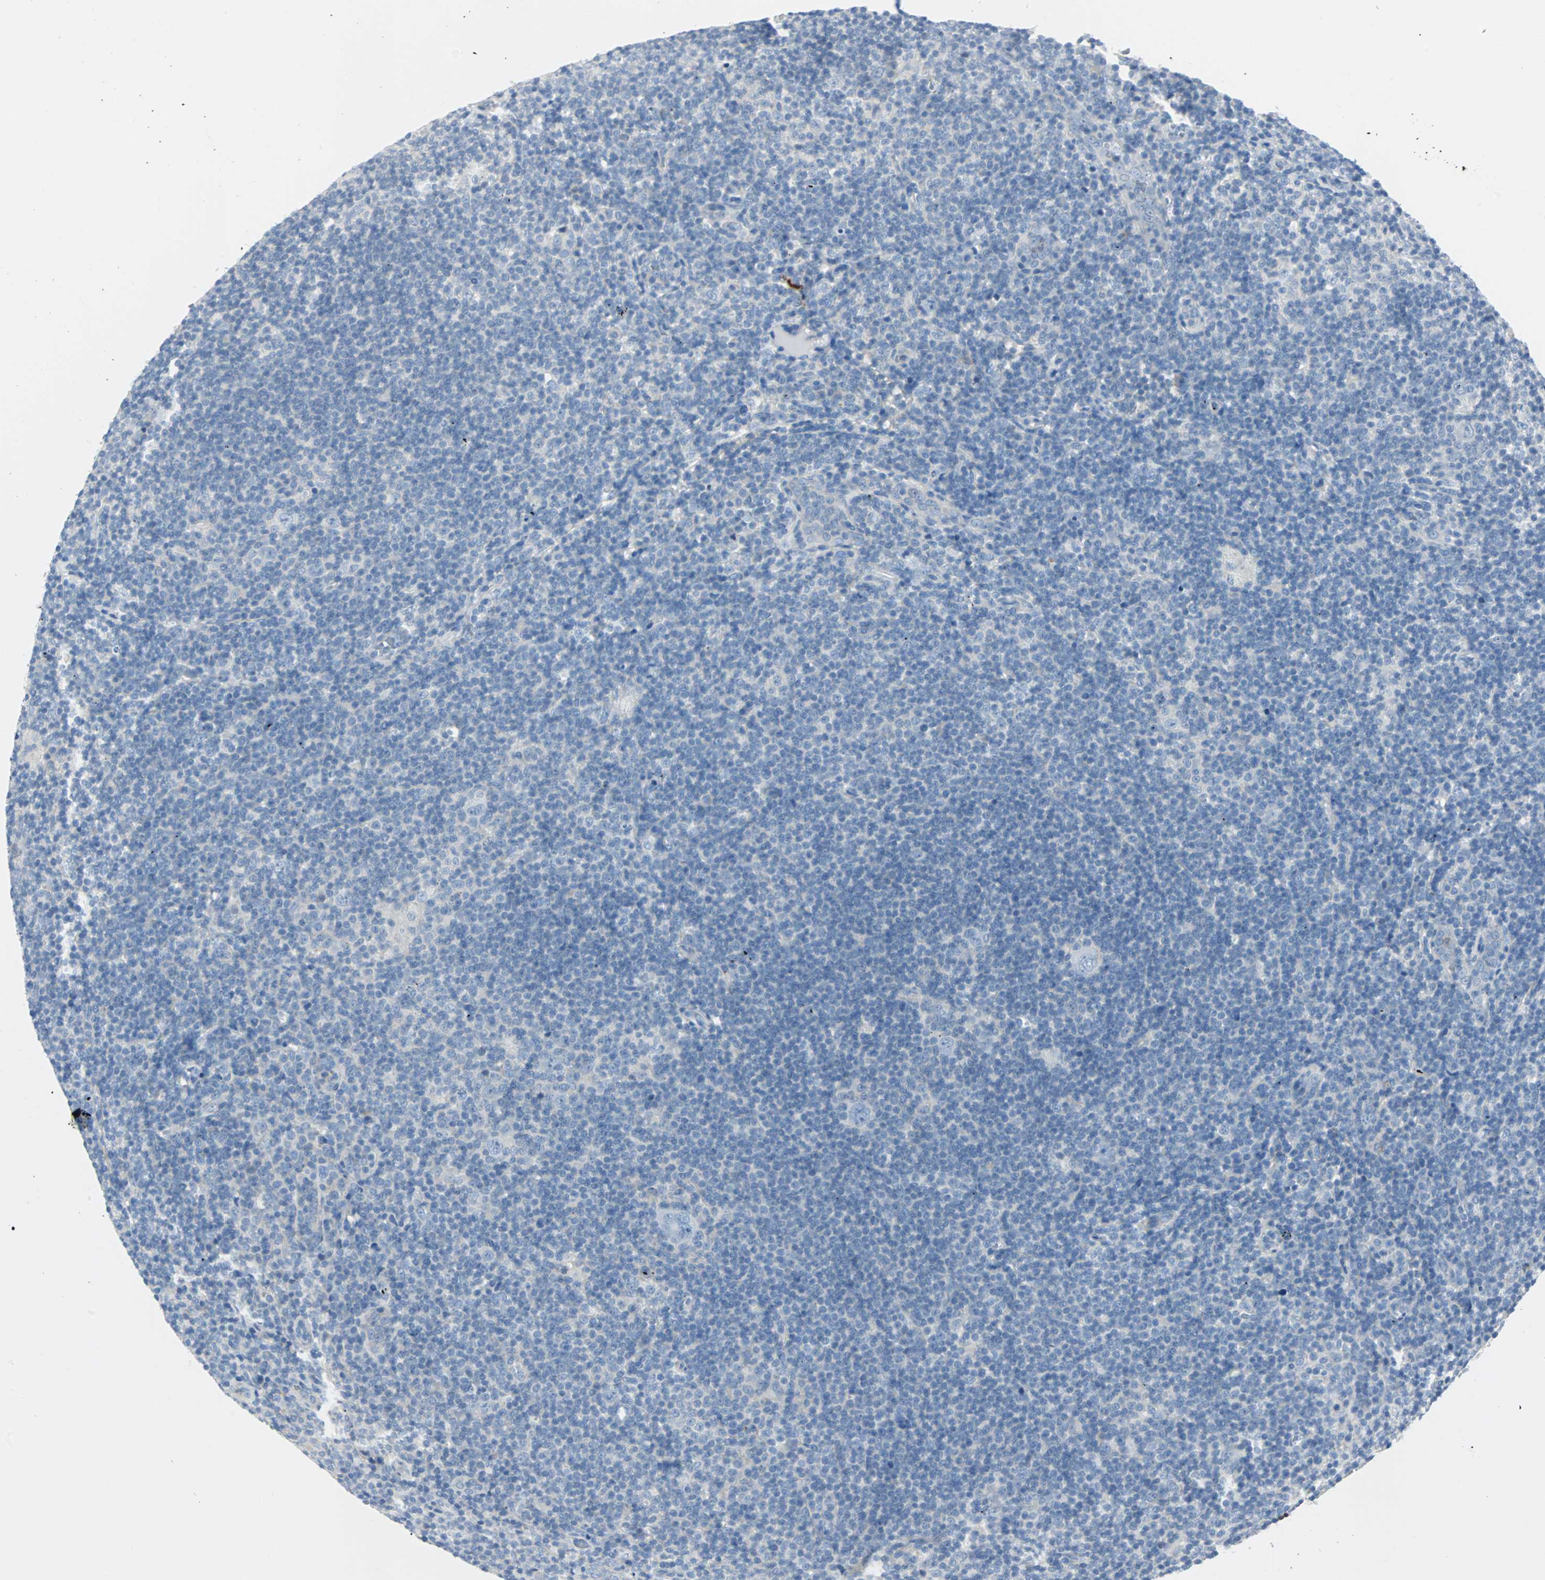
{"staining": {"intensity": "negative", "quantity": "none", "location": "none"}, "tissue": "lymphoma", "cell_type": "Tumor cells", "image_type": "cancer", "snomed": [{"axis": "morphology", "description": "Hodgkin's disease, NOS"}, {"axis": "topography", "description": "Lymph node"}], "caption": "Photomicrograph shows no significant protein positivity in tumor cells of lymphoma.", "gene": "RASA1", "patient": {"sex": "female", "age": 57}}